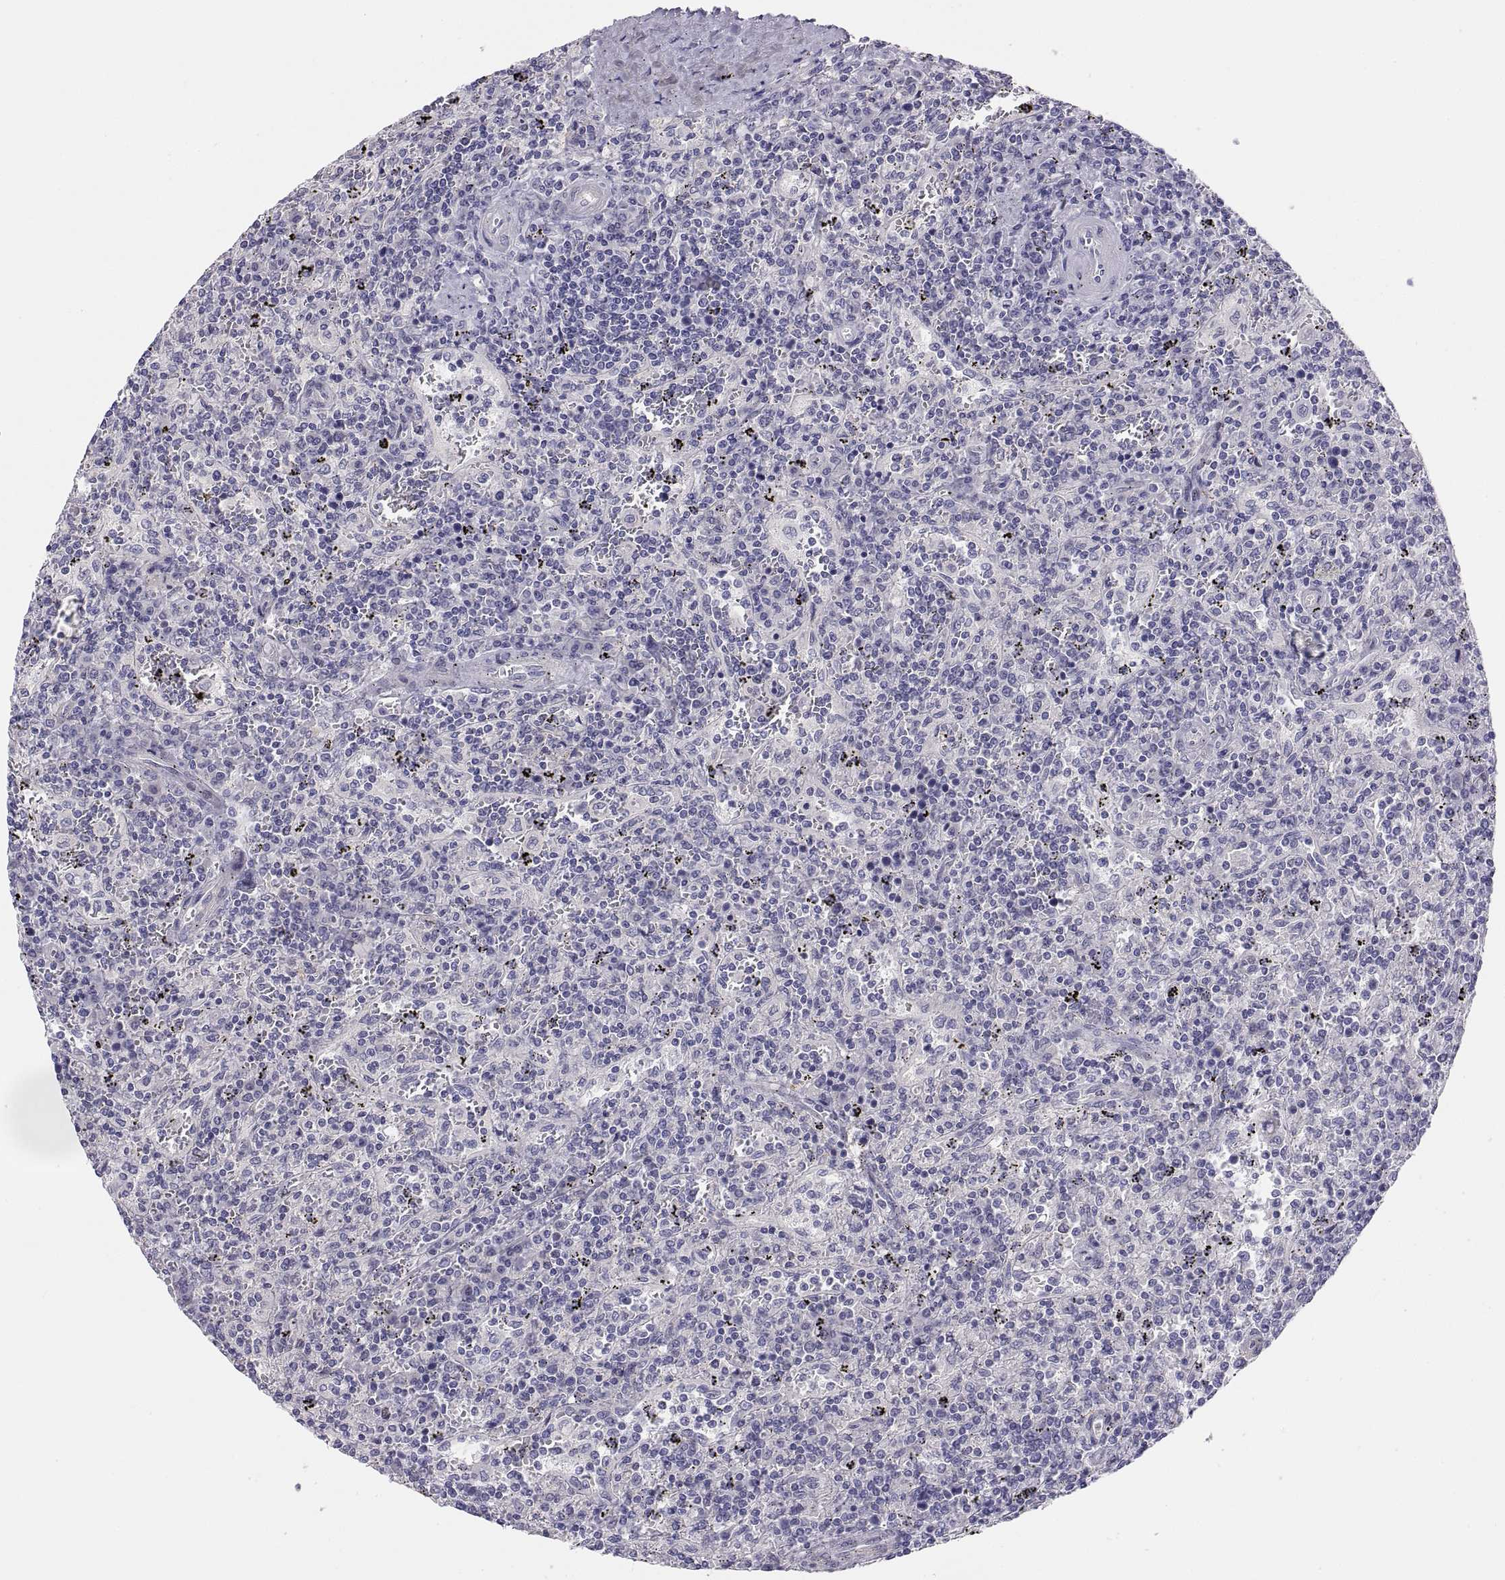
{"staining": {"intensity": "negative", "quantity": "none", "location": "none"}, "tissue": "lymphoma", "cell_type": "Tumor cells", "image_type": "cancer", "snomed": [{"axis": "morphology", "description": "Malignant lymphoma, non-Hodgkin's type, Low grade"}, {"axis": "topography", "description": "Spleen"}], "caption": "An image of human lymphoma is negative for staining in tumor cells. Nuclei are stained in blue.", "gene": "STRC", "patient": {"sex": "male", "age": 62}}